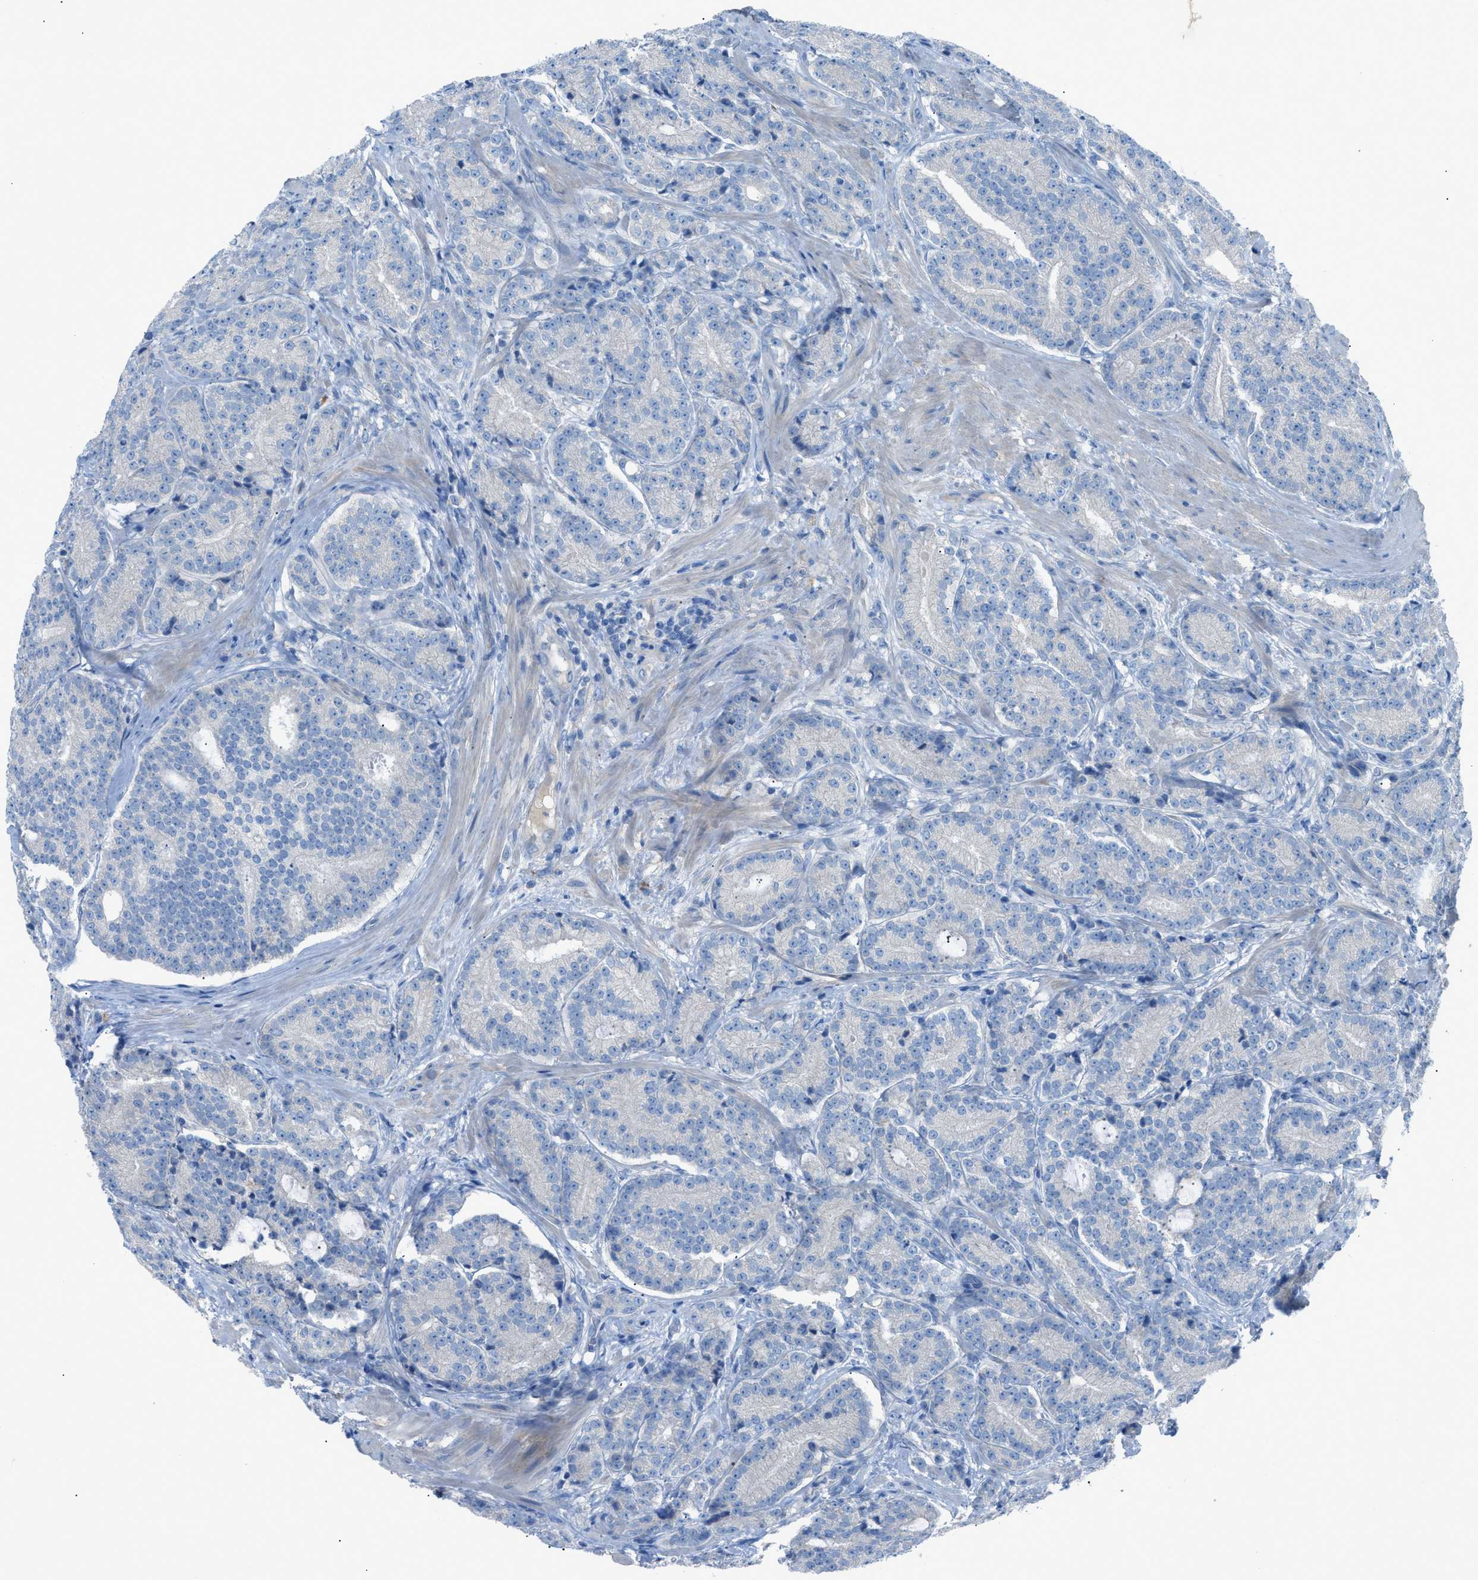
{"staining": {"intensity": "negative", "quantity": "none", "location": "none"}, "tissue": "prostate cancer", "cell_type": "Tumor cells", "image_type": "cancer", "snomed": [{"axis": "morphology", "description": "Adenocarcinoma, High grade"}, {"axis": "topography", "description": "Prostate"}], "caption": "Histopathology image shows no protein positivity in tumor cells of prostate cancer tissue. The staining was performed using DAB (3,3'-diaminobenzidine) to visualize the protein expression in brown, while the nuclei were stained in blue with hematoxylin (Magnification: 20x).", "gene": "C5AR2", "patient": {"sex": "male", "age": 61}}